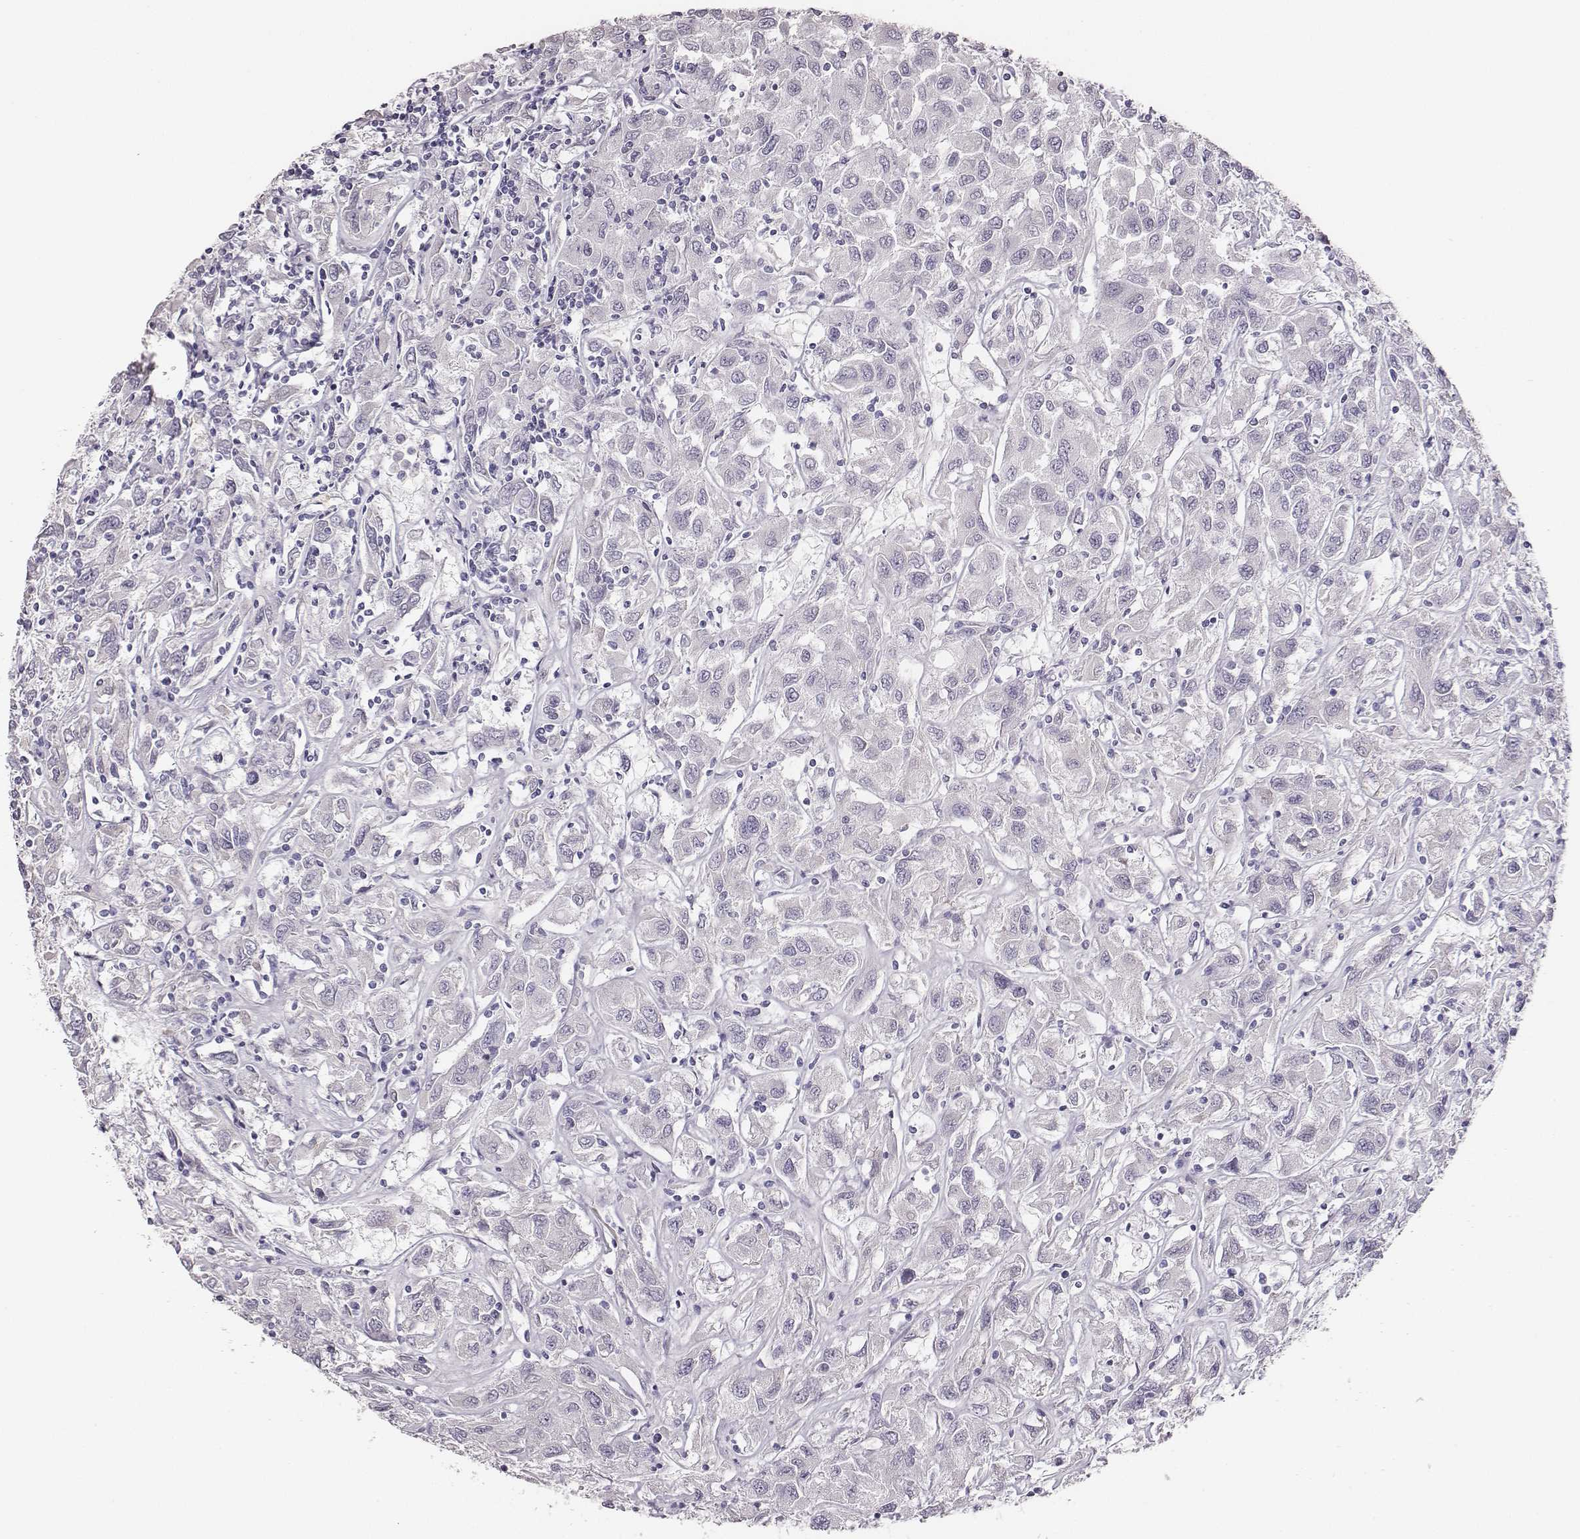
{"staining": {"intensity": "negative", "quantity": "none", "location": "none"}, "tissue": "renal cancer", "cell_type": "Tumor cells", "image_type": "cancer", "snomed": [{"axis": "morphology", "description": "Adenocarcinoma, NOS"}, {"axis": "topography", "description": "Kidney"}], "caption": "Immunohistochemistry (IHC) micrograph of human renal cancer (adenocarcinoma) stained for a protein (brown), which exhibits no expression in tumor cells. The staining is performed using DAB brown chromogen with nuclei counter-stained in using hematoxylin.", "gene": "GUCA1A", "patient": {"sex": "female", "age": 76}}